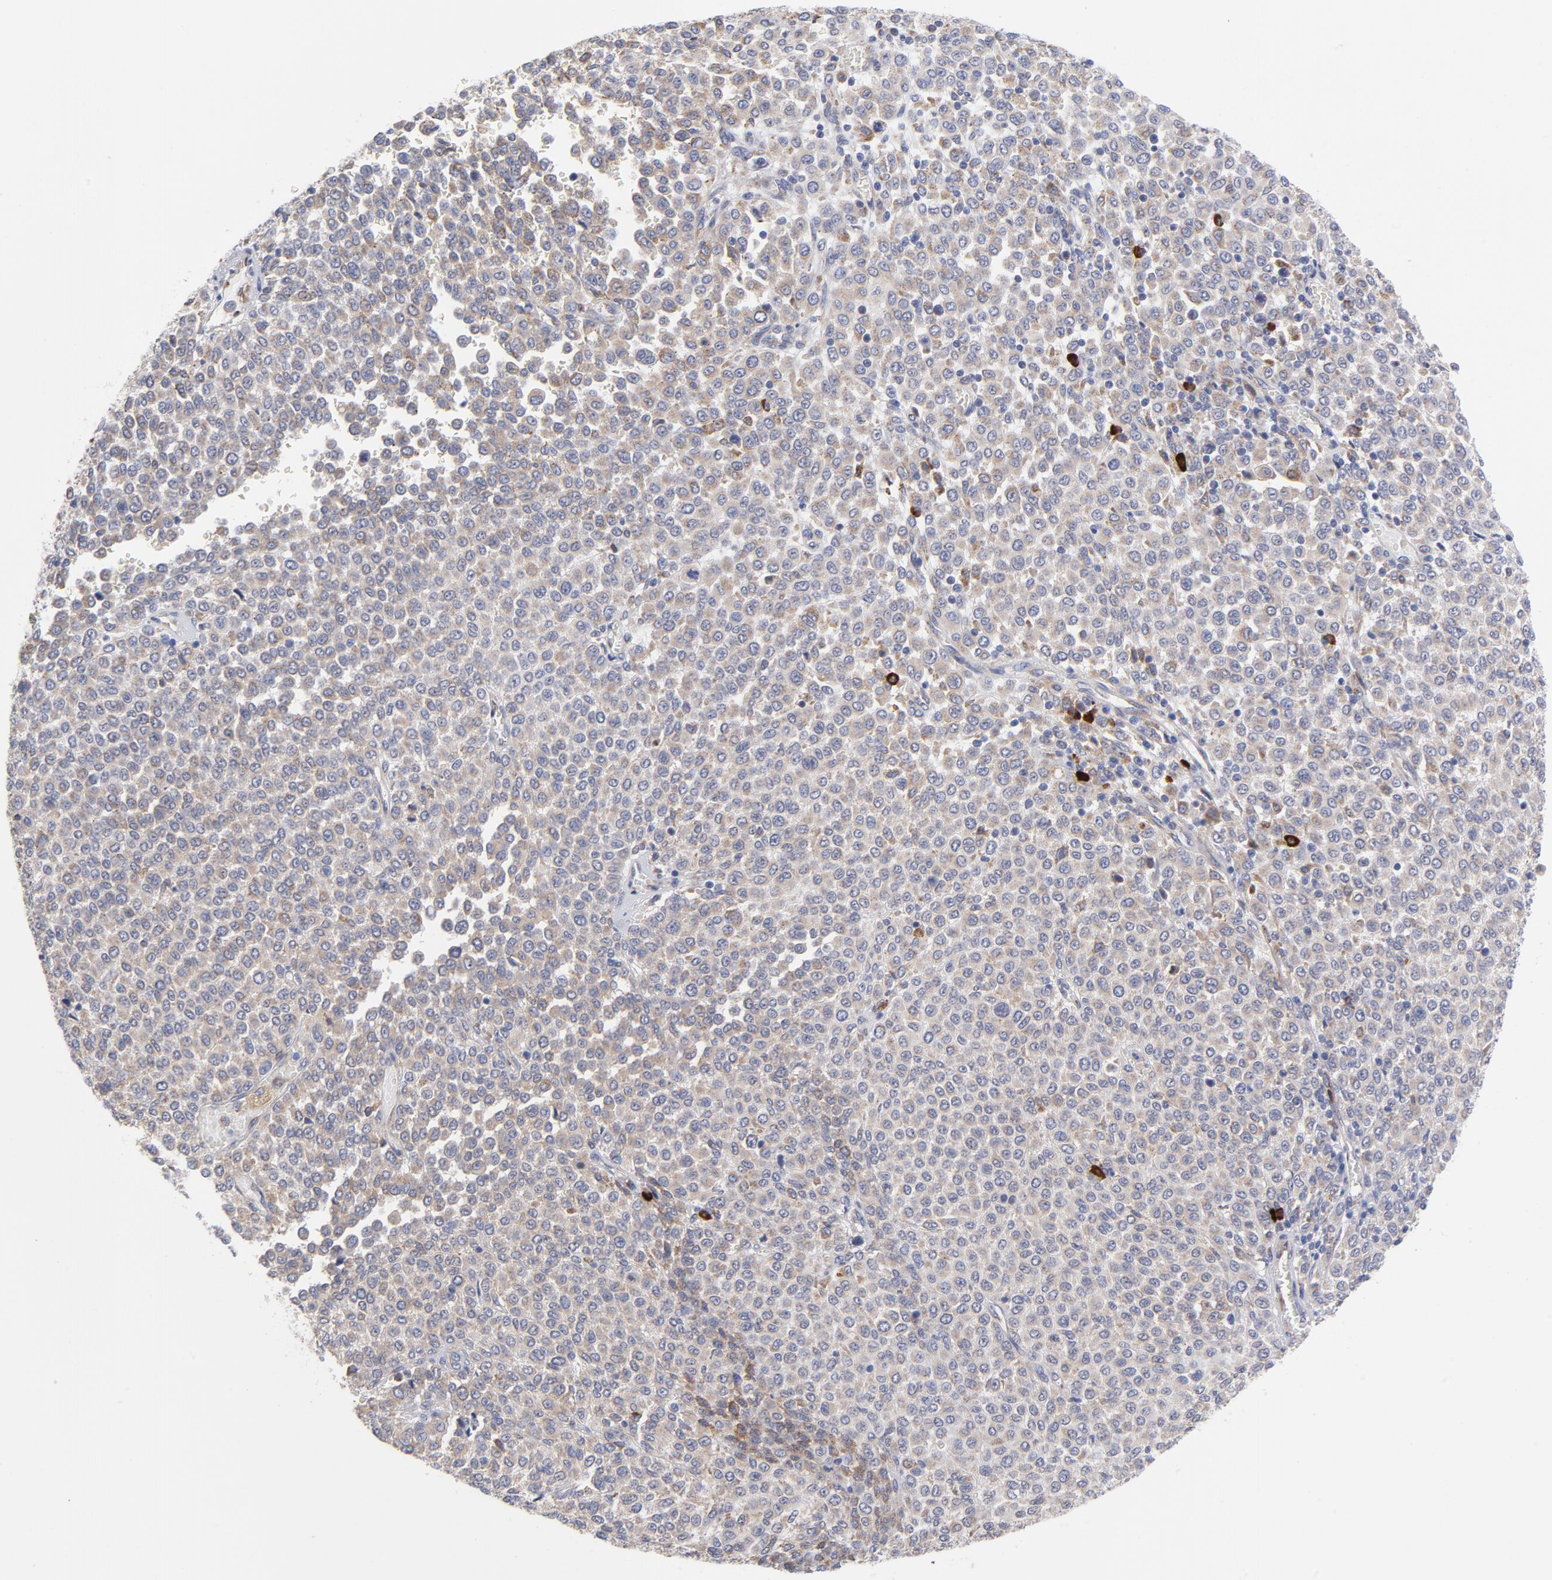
{"staining": {"intensity": "negative", "quantity": "none", "location": "none"}, "tissue": "melanoma", "cell_type": "Tumor cells", "image_type": "cancer", "snomed": [{"axis": "morphology", "description": "Malignant melanoma, Metastatic site"}, {"axis": "topography", "description": "Pancreas"}], "caption": "High power microscopy histopathology image of an immunohistochemistry histopathology image of melanoma, revealing no significant expression in tumor cells.", "gene": "RAPGEF3", "patient": {"sex": "female", "age": 30}}